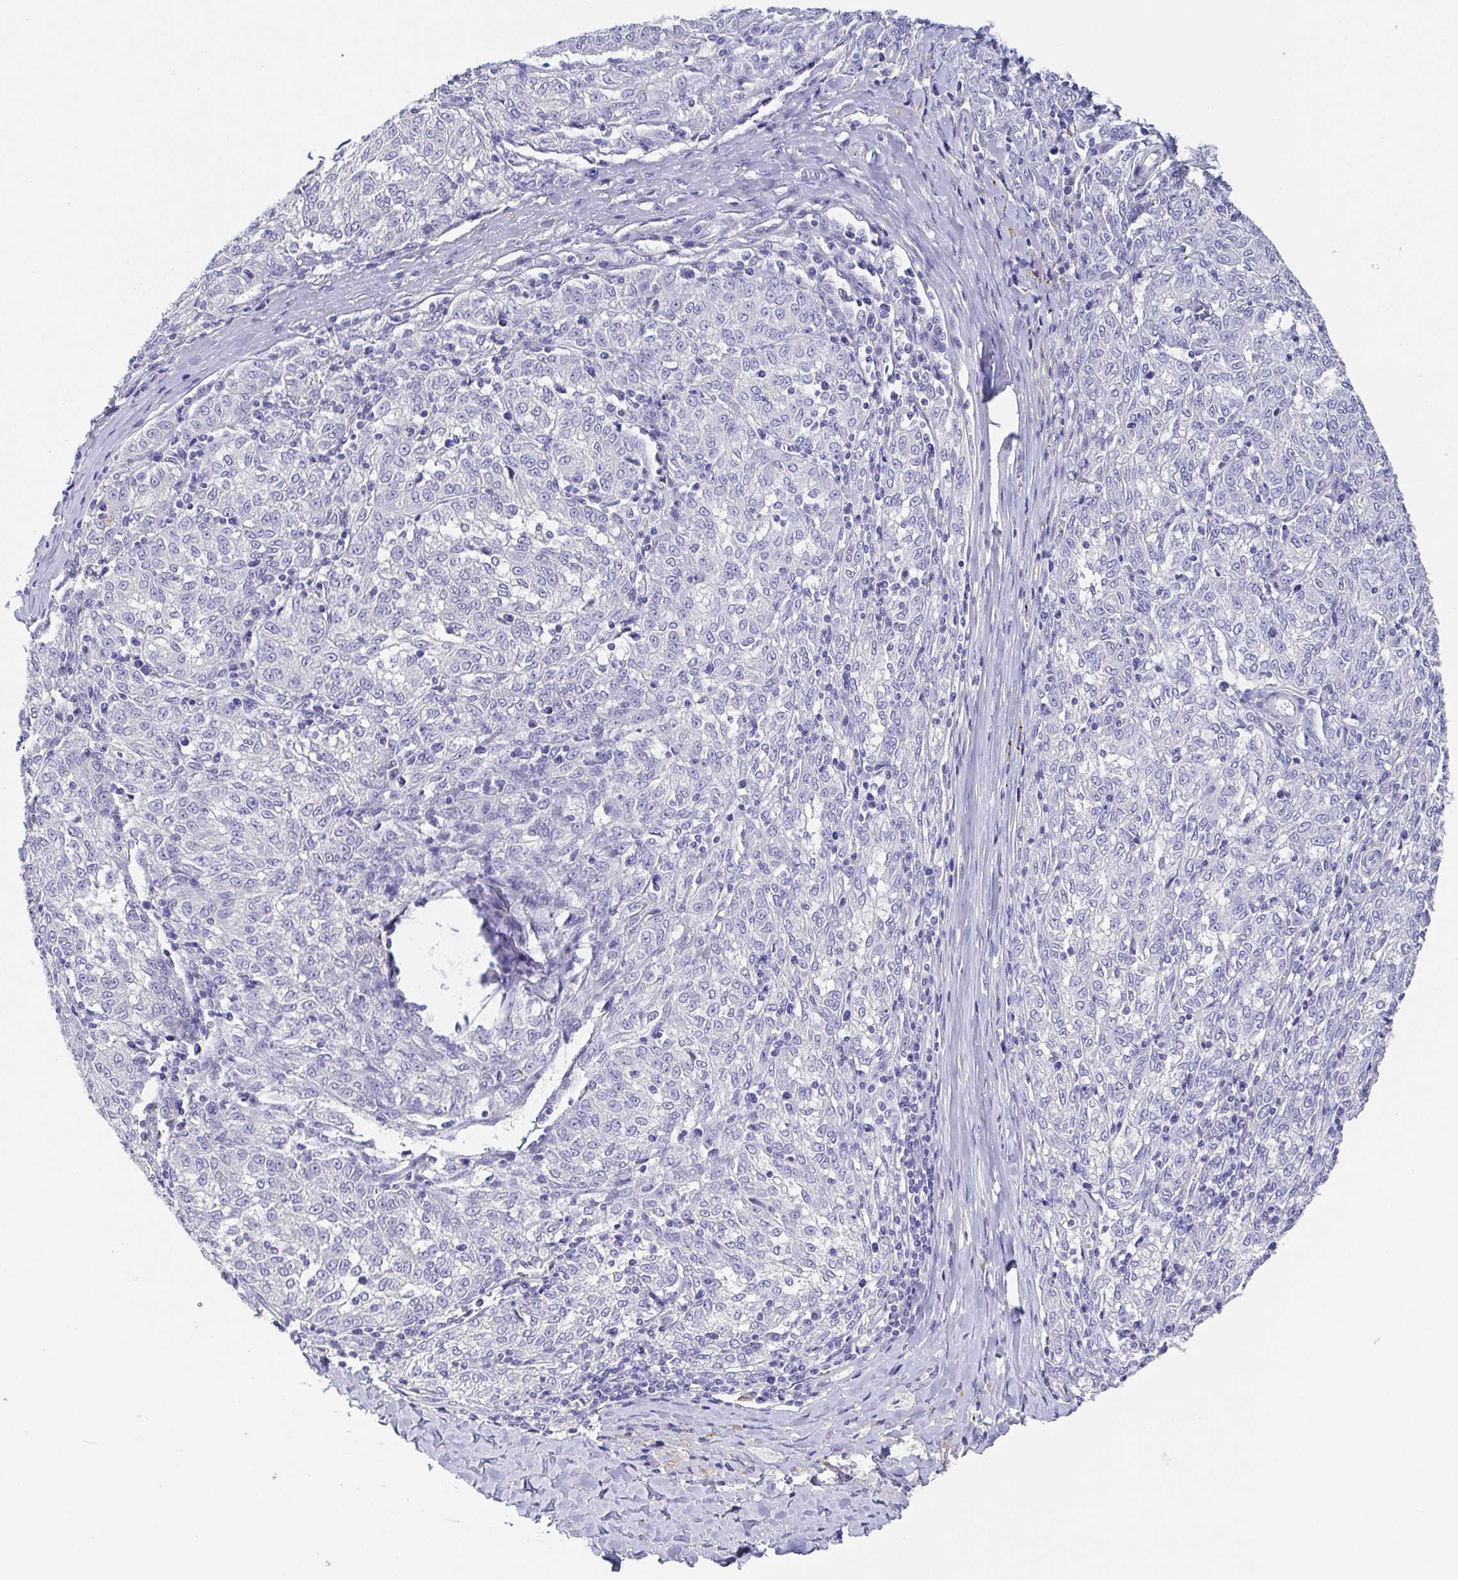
{"staining": {"intensity": "negative", "quantity": "none", "location": "none"}, "tissue": "melanoma", "cell_type": "Tumor cells", "image_type": "cancer", "snomed": [{"axis": "morphology", "description": "Malignant melanoma, NOS"}, {"axis": "topography", "description": "Skin"}], "caption": "This is a micrograph of immunohistochemistry (IHC) staining of malignant melanoma, which shows no positivity in tumor cells. (DAB immunohistochemistry visualized using brightfield microscopy, high magnification).", "gene": "PKDREJ", "patient": {"sex": "female", "age": 72}}